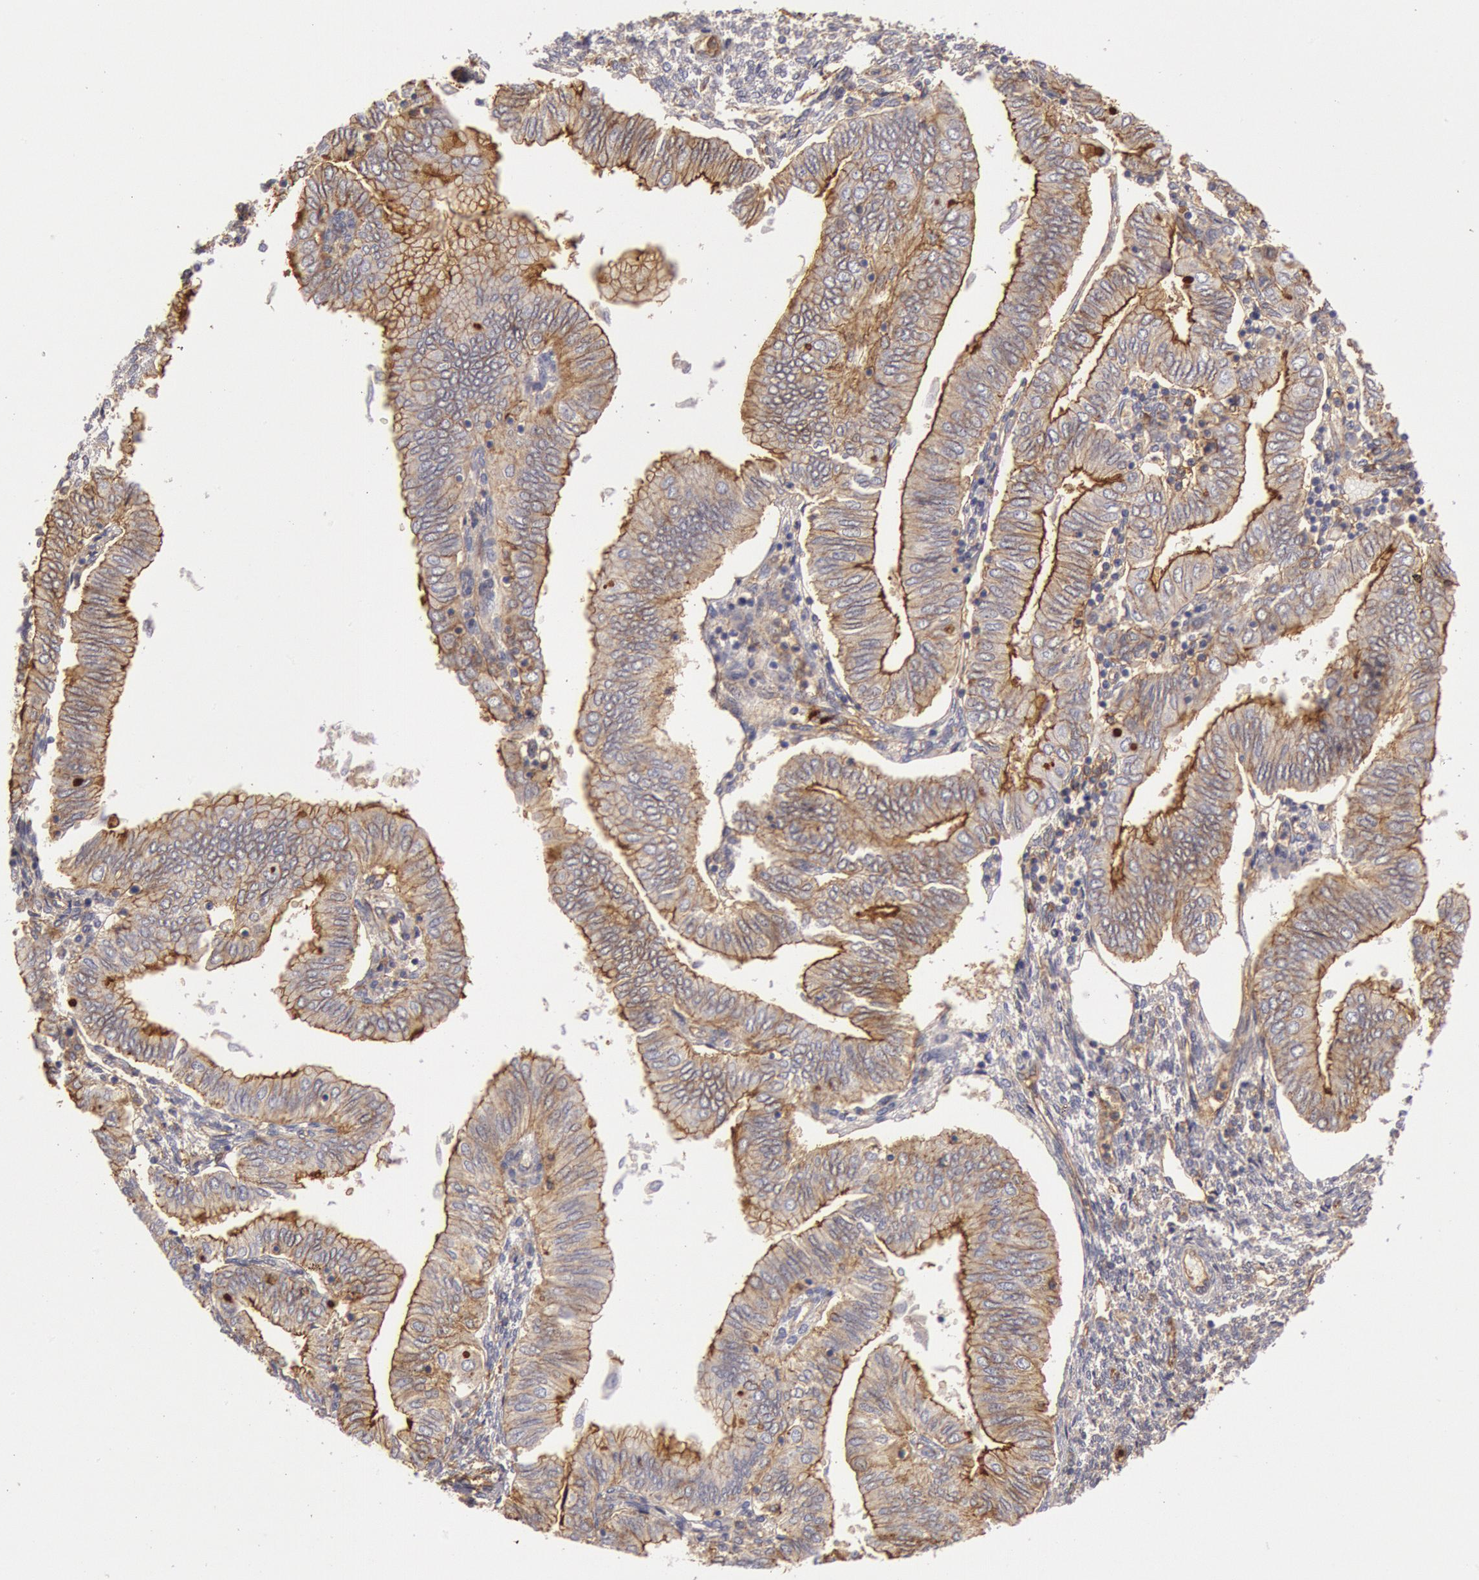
{"staining": {"intensity": "moderate", "quantity": ">75%", "location": "cytoplasmic/membranous"}, "tissue": "endometrial cancer", "cell_type": "Tumor cells", "image_type": "cancer", "snomed": [{"axis": "morphology", "description": "Adenocarcinoma, NOS"}, {"axis": "topography", "description": "Endometrium"}], "caption": "Immunohistochemical staining of human endometrial cancer exhibits medium levels of moderate cytoplasmic/membranous expression in approximately >75% of tumor cells.", "gene": "SNAP23", "patient": {"sex": "female", "age": 51}}